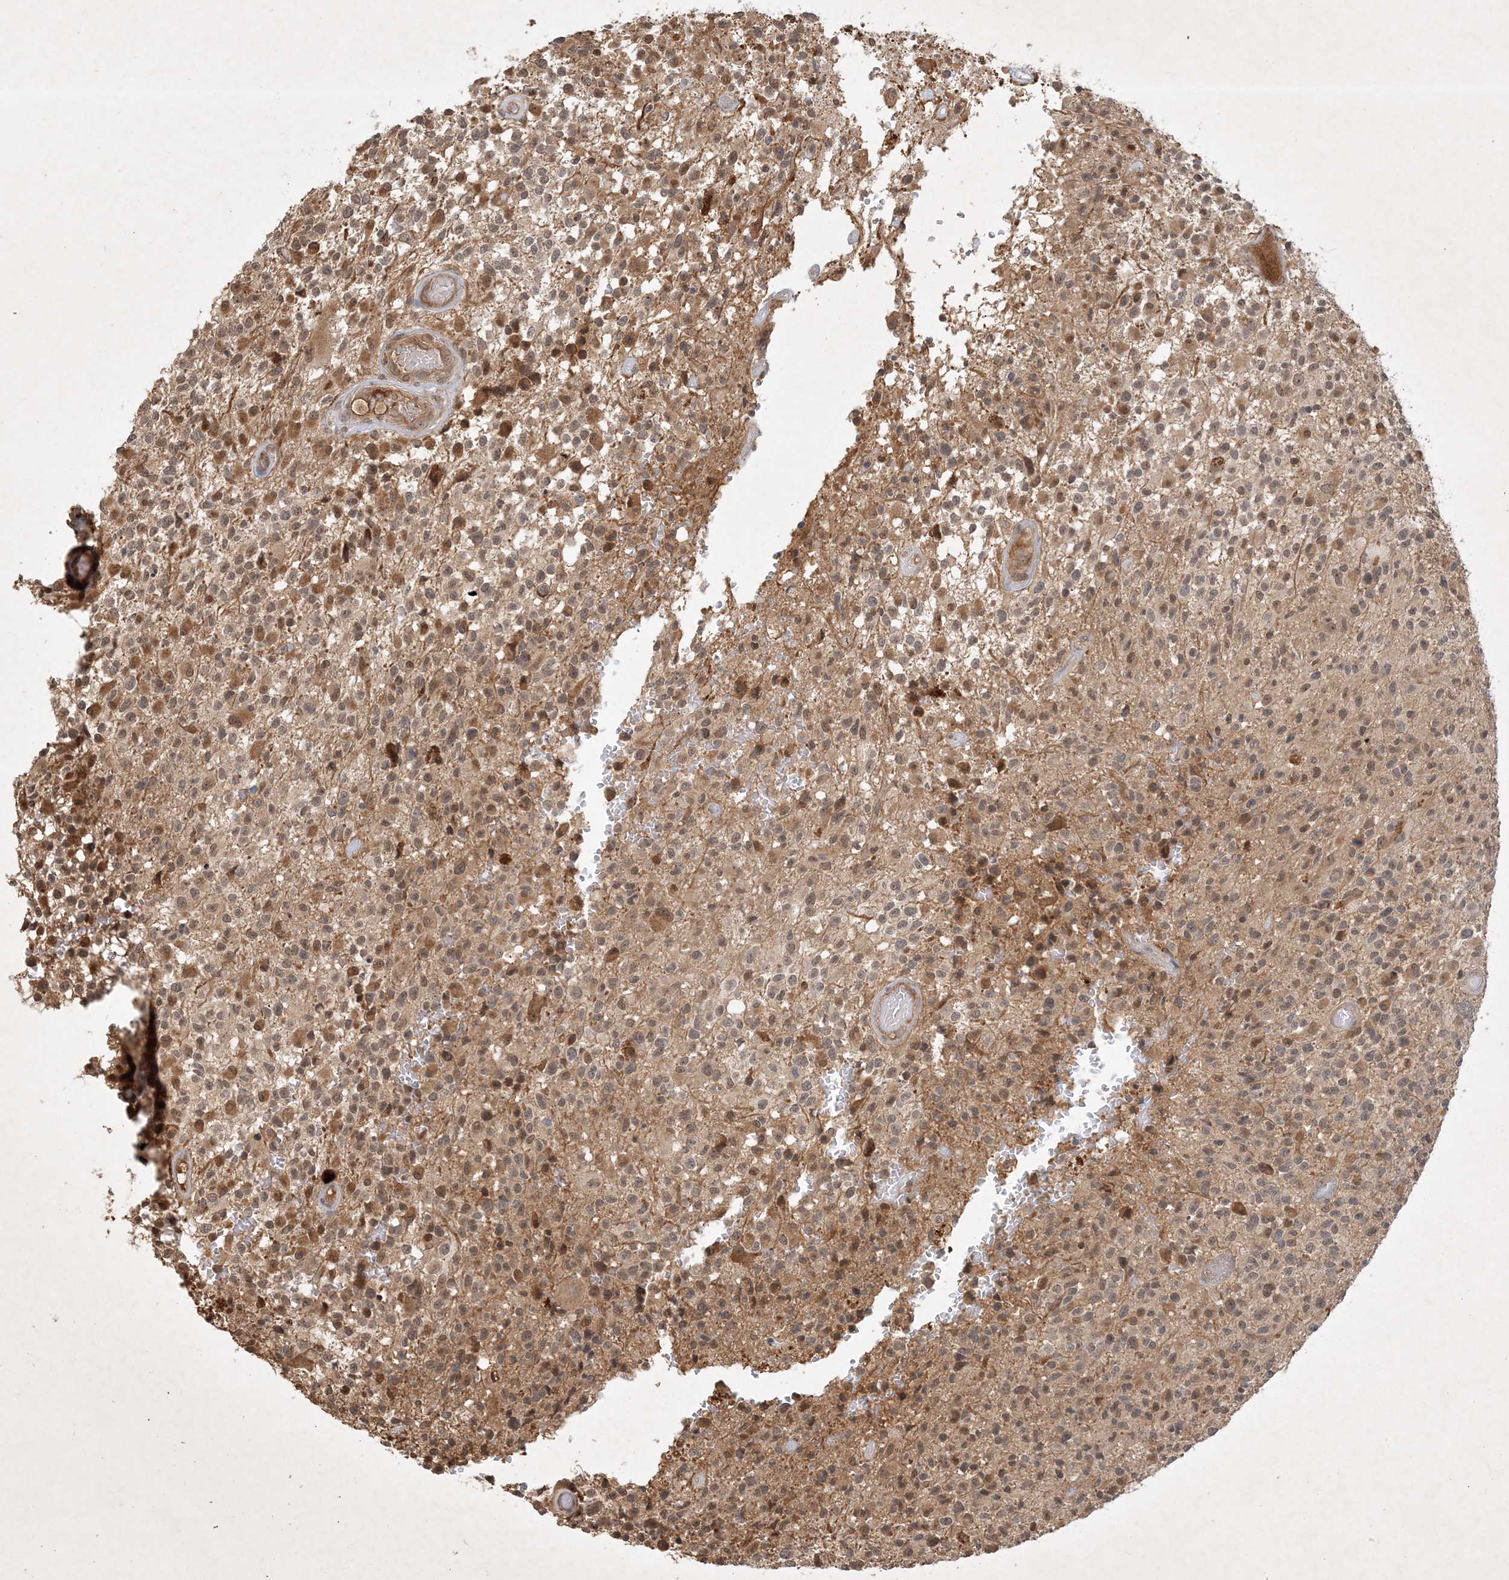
{"staining": {"intensity": "moderate", "quantity": "<25%", "location": "cytoplasmic/membranous"}, "tissue": "glioma", "cell_type": "Tumor cells", "image_type": "cancer", "snomed": [{"axis": "morphology", "description": "Glioma, malignant, High grade"}, {"axis": "morphology", "description": "Glioblastoma, NOS"}, {"axis": "topography", "description": "Brain"}], "caption": "IHC (DAB (3,3'-diaminobenzidine)) staining of human glioblastoma shows moderate cytoplasmic/membranous protein positivity in approximately <25% of tumor cells. Immunohistochemistry stains the protein in brown and the nuclei are stained blue.", "gene": "ZCCHC4", "patient": {"sex": "male", "age": 60}}